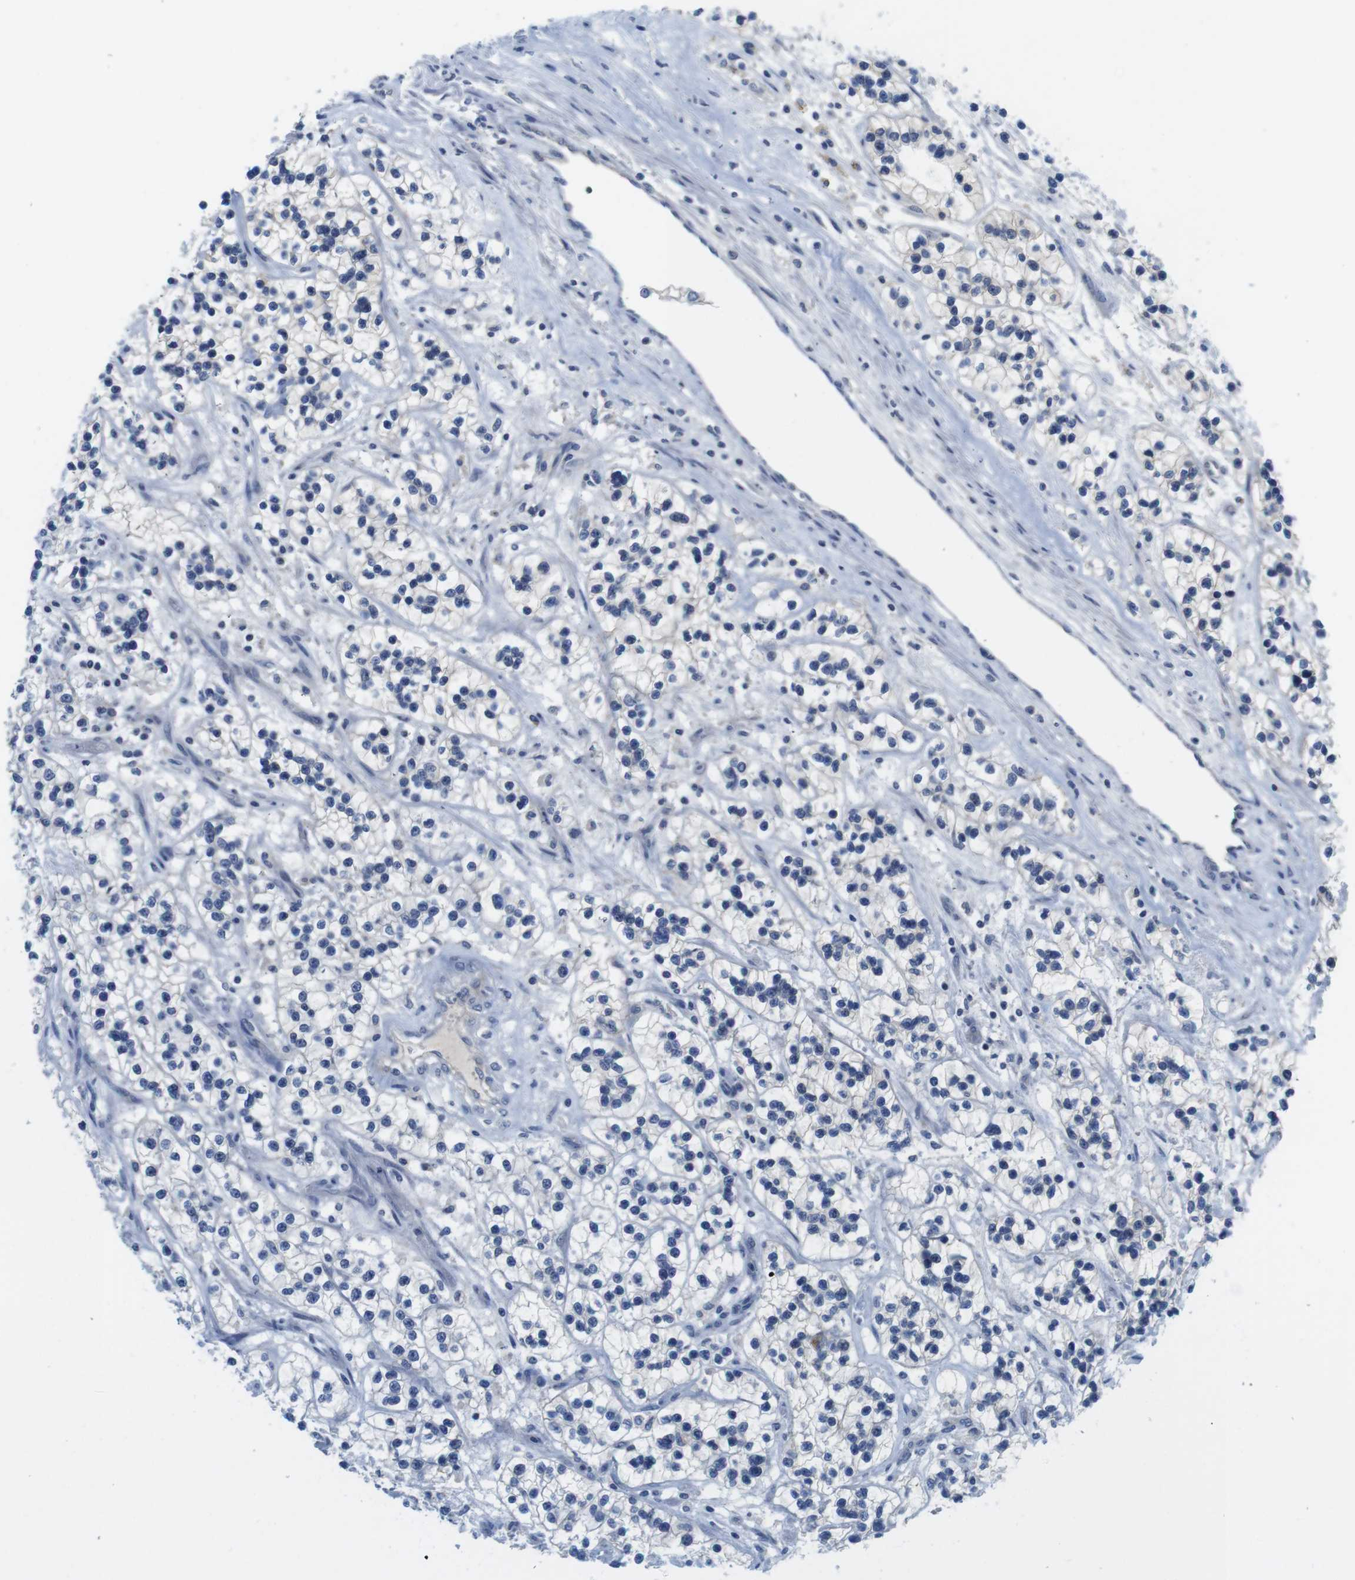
{"staining": {"intensity": "negative", "quantity": "none", "location": "none"}, "tissue": "renal cancer", "cell_type": "Tumor cells", "image_type": "cancer", "snomed": [{"axis": "morphology", "description": "Adenocarcinoma, NOS"}, {"axis": "topography", "description": "Kidney"}], "caption": "The photomicrograph exhibits no significant positivity in tumor cells of renal cancer.", "gene": "SCRIB", "patient": {"sex": "female", "age": 57}}